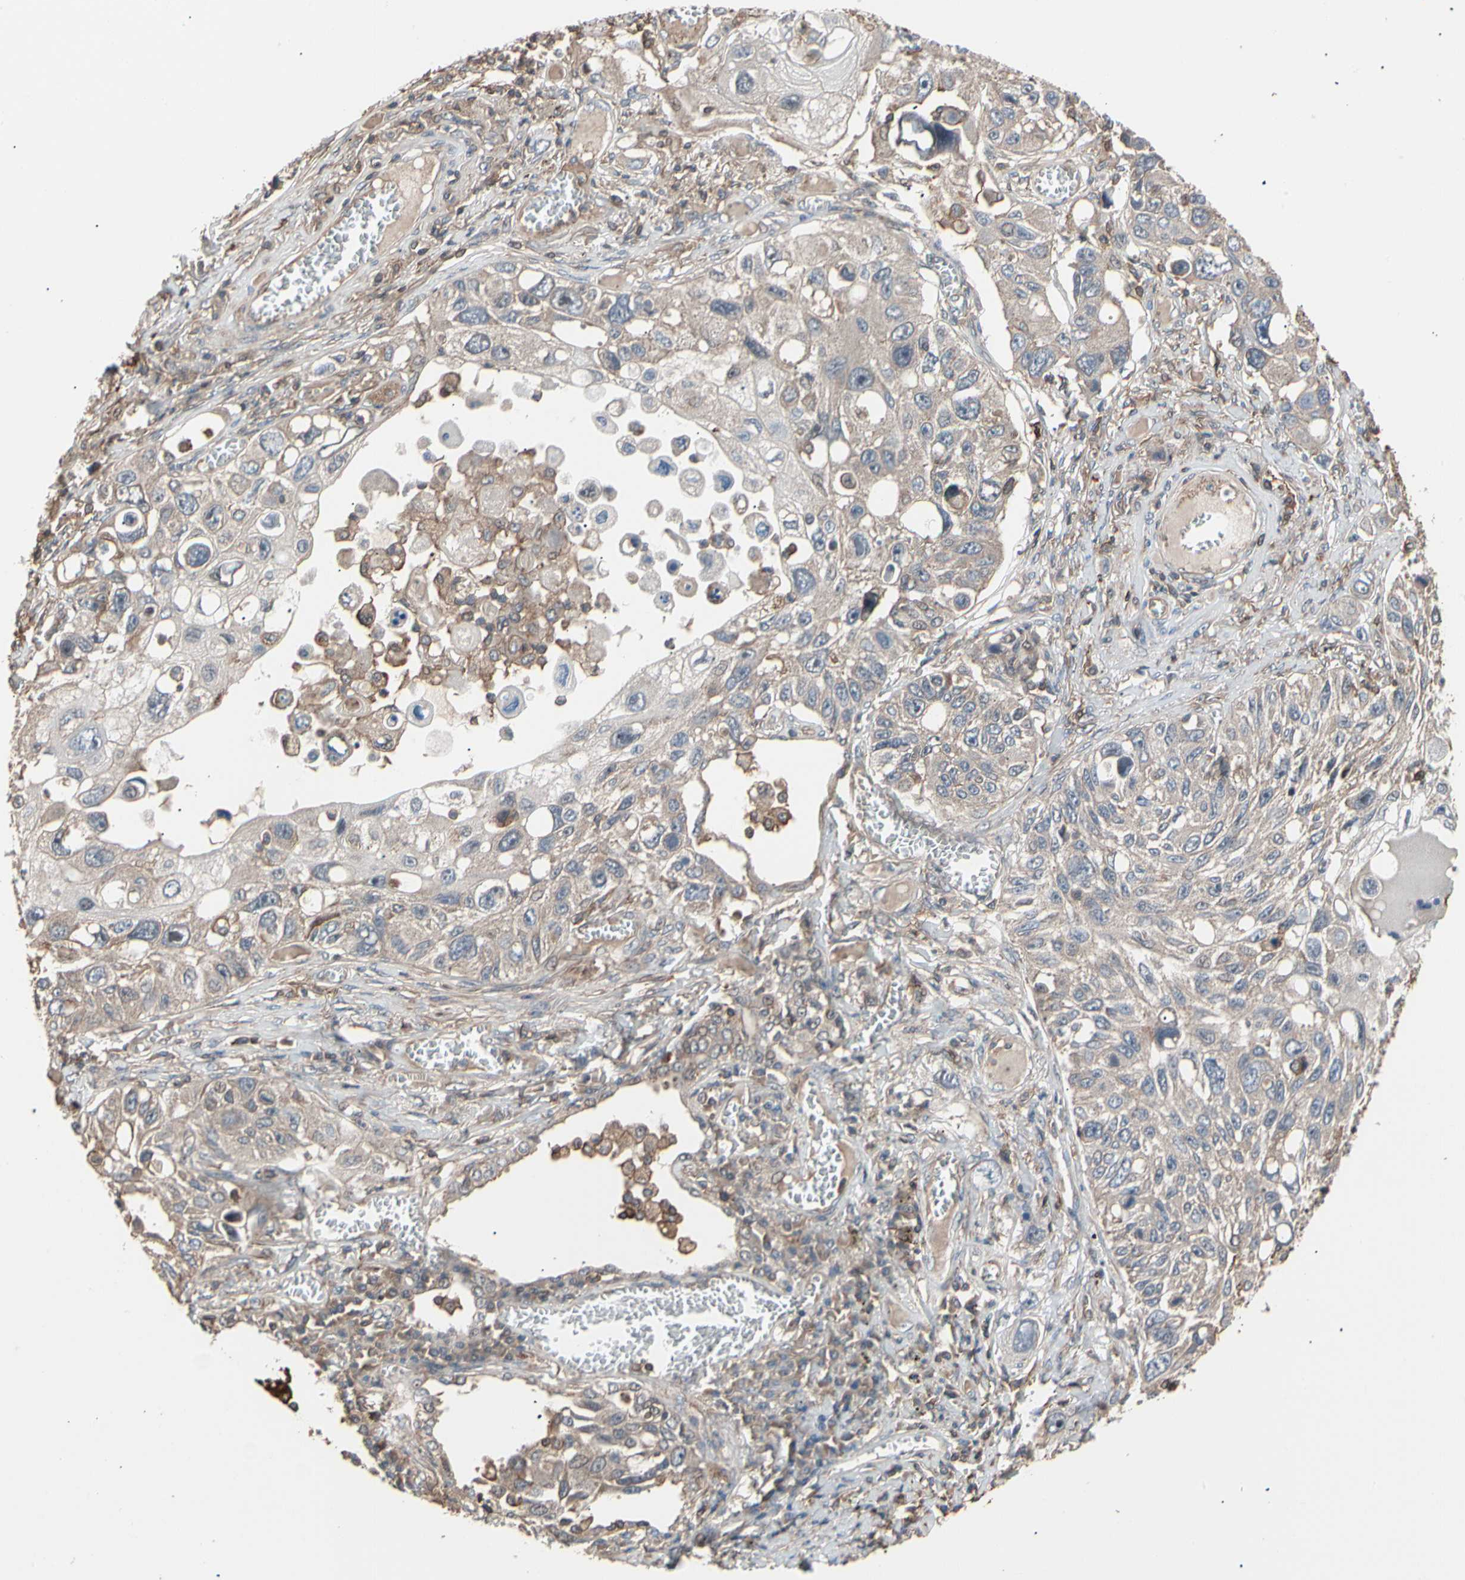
{"staining": {"intensity": "weak", "quantity": "25%-75%", "location": "cytoplasmic/membranous"}, "tissue": "lung cancer", "cell_type": "Tumor cells", "image_type": "cancer", "snomed": [{"axis": "morphology", "description": "Squamous cell carcinoma, NOS"}, {"axis": "topography", "description": "Lung"}], "caption": "Lung squamous cell carcinoma was stained to show a protein in brown. There is low levels of weak cytoplasmic/membranous staining in approximately 25%-75% of tumor cells.", "gene": "MAPK13", "patient": {"sex": "male", "age": 71}}